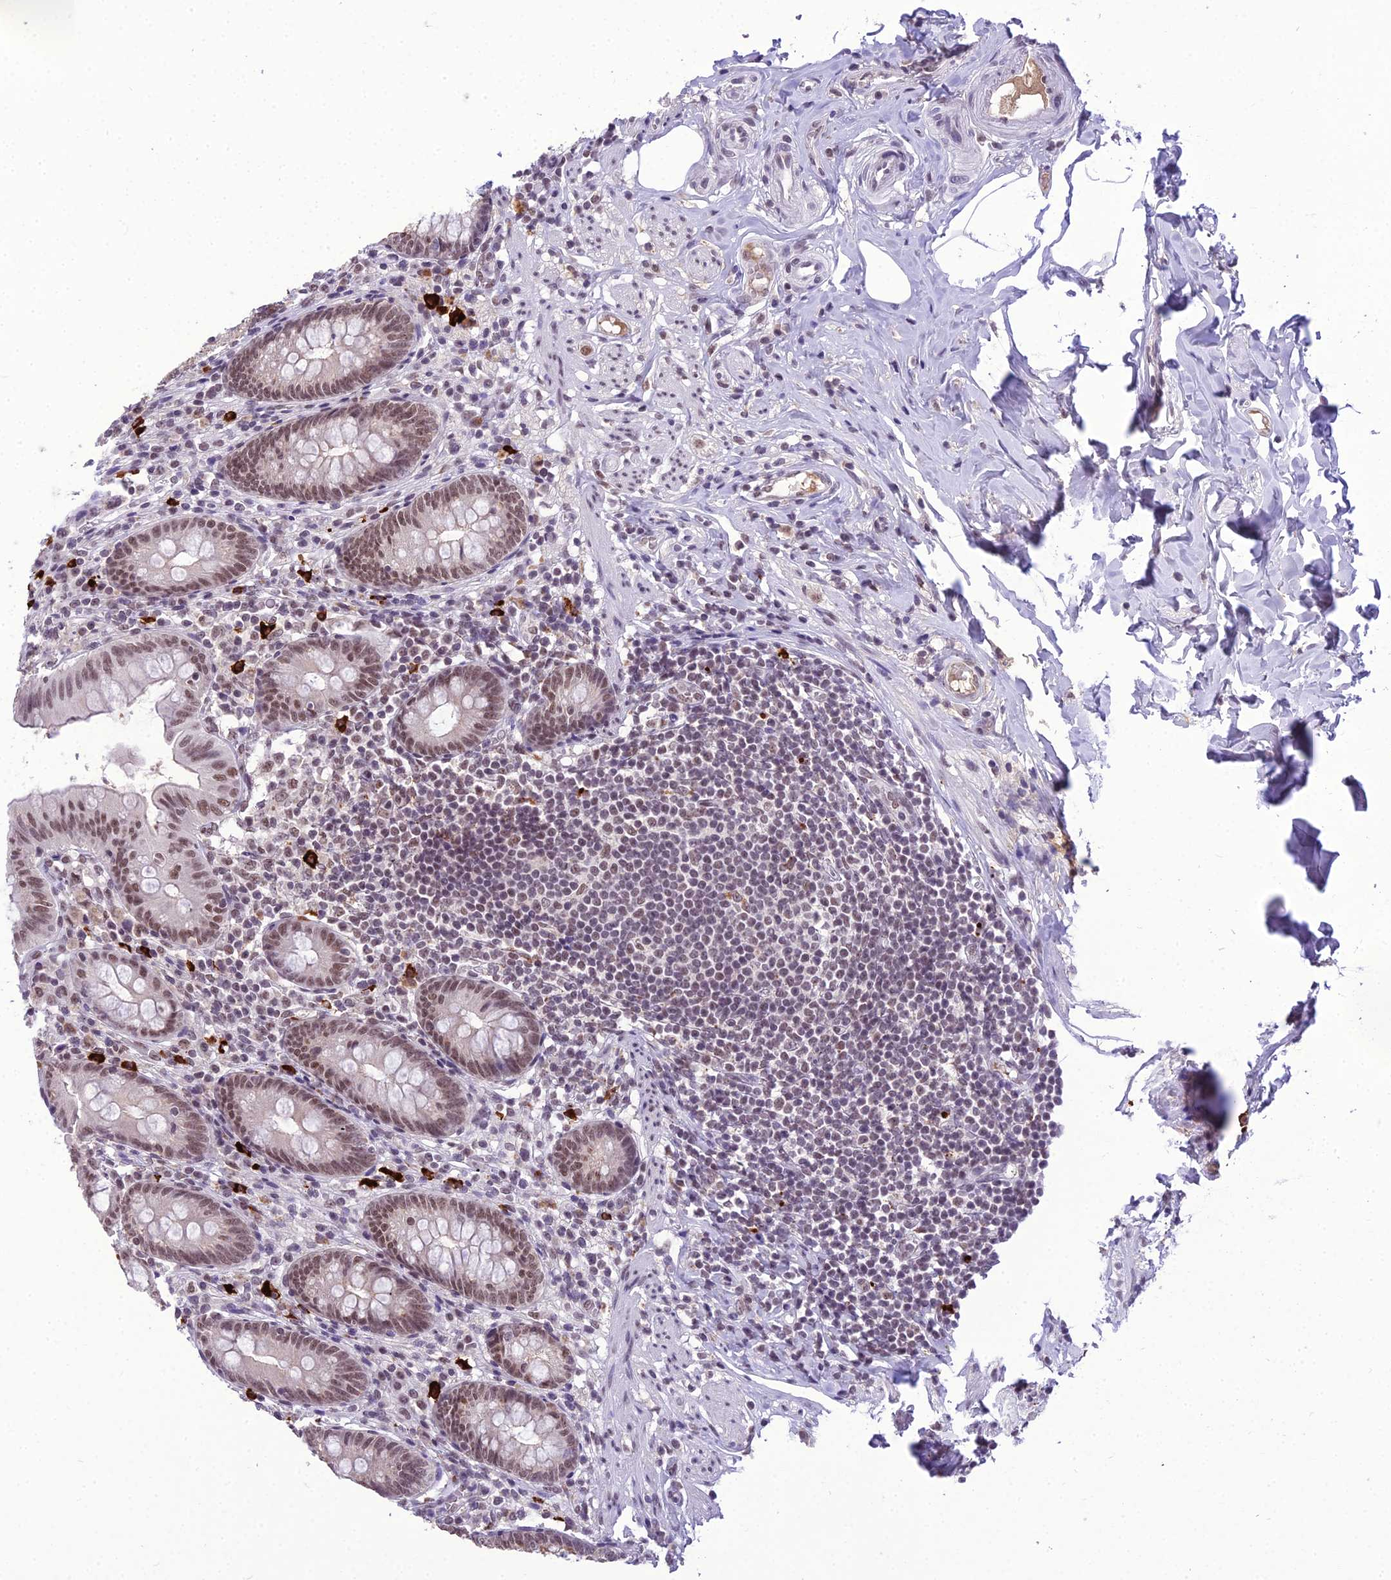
{"staining": {"intensity": "moderate", "quantity": ">75%", "location": "nuclear"}, "tissue": "appendix", "cell_type": "Glandular cells", "image_type": "normal", "snomed": [{"axis": "morphology", "description": "Normal tissue, NOS"}, {"axis": "topography", "description": "Appendix"}], "caption": "Immunohistochemistry image of normal appendix stained for a protein (brown), which exhibits medium levels of moderate nuclear staining in approximately >75% of glandular cells.", "gene": "SH3RF3", "patient": {"sex": "male", "age": 55}}